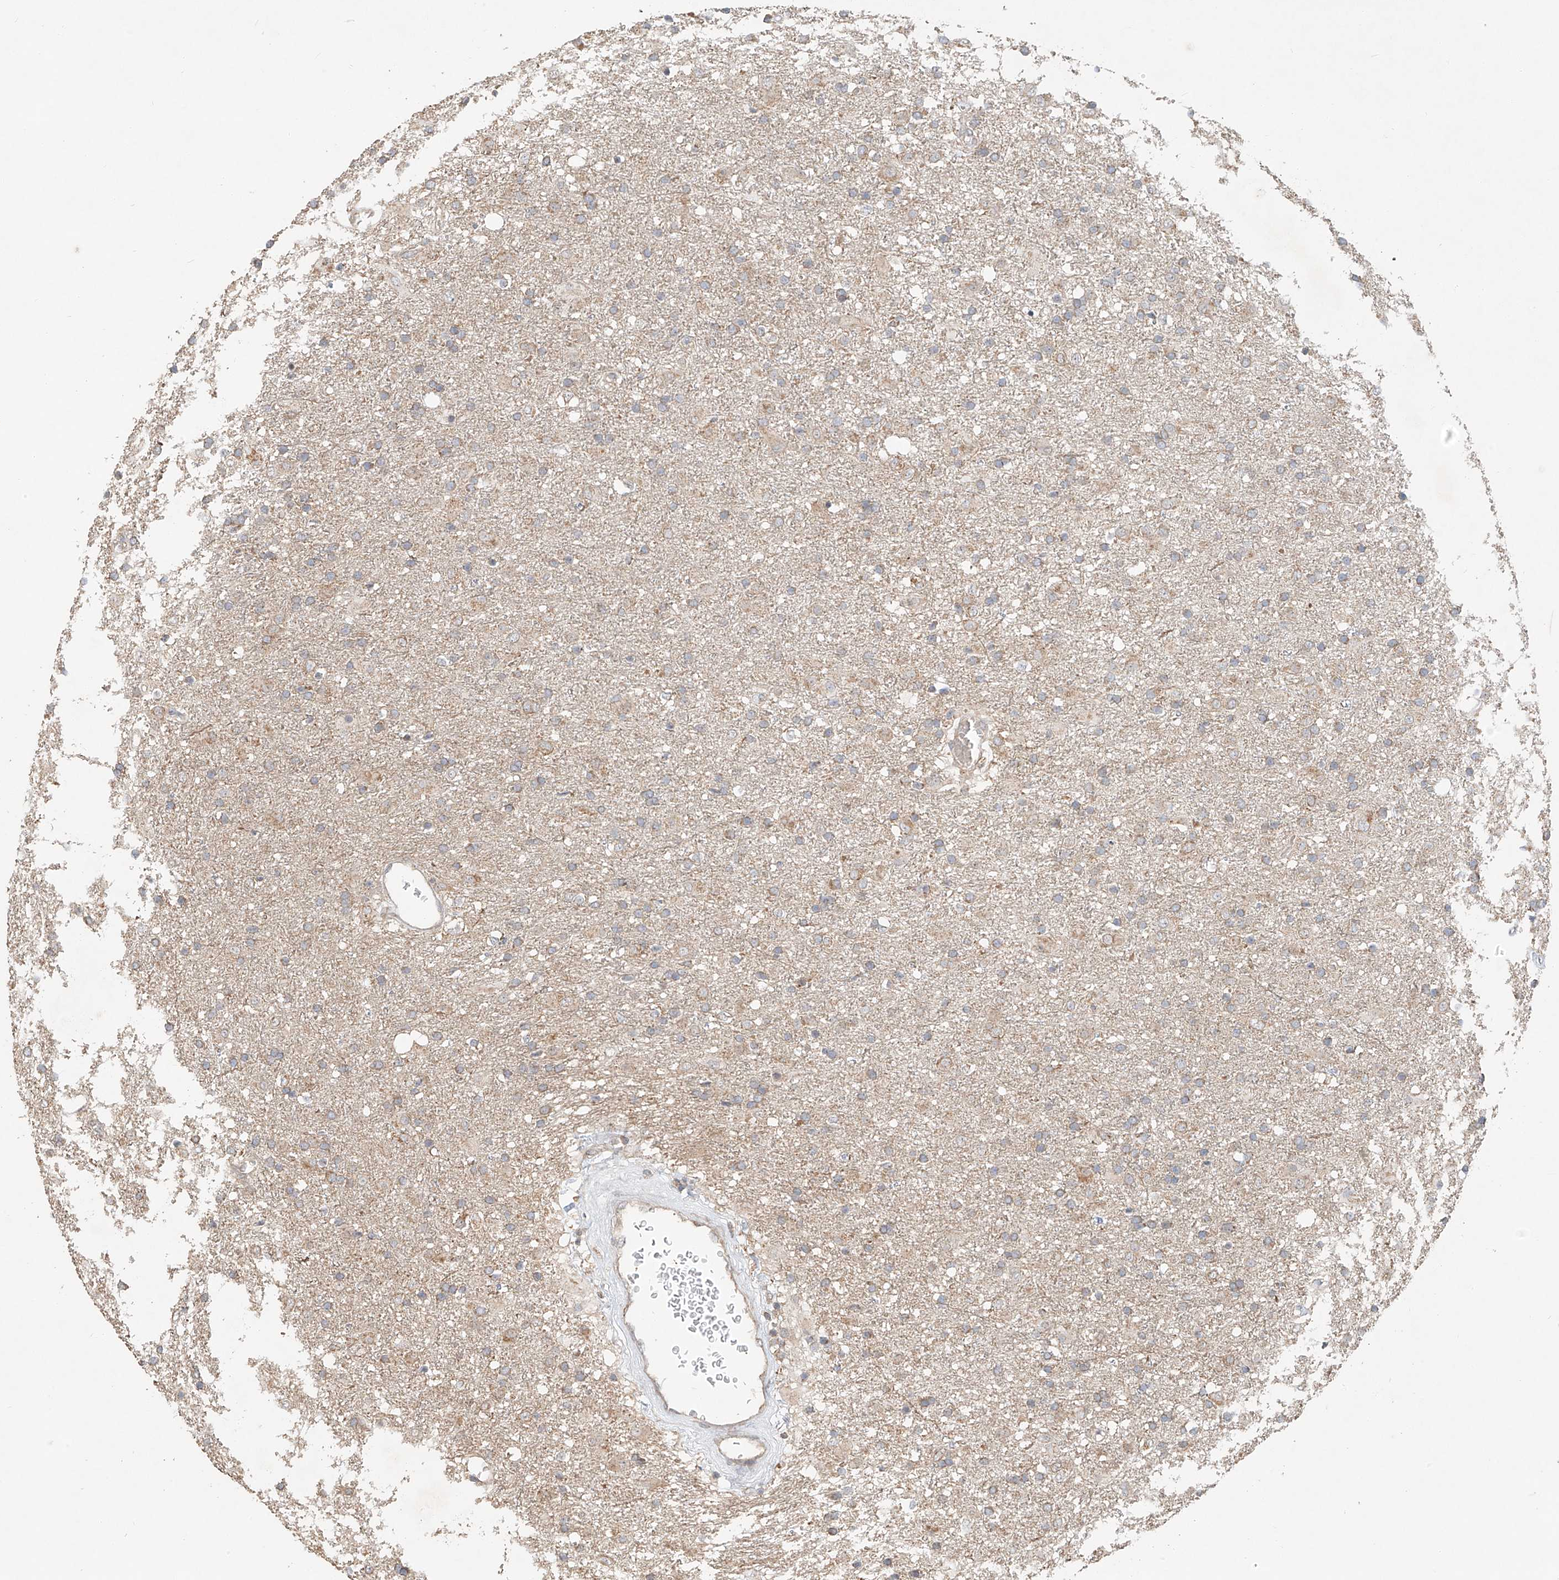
{"staining": {"intensity": "weak", "quantity": "25%-75%", "location": "cytoplasmic/membranous"}, "tissue": "glioma", "cell_type": "Tumor cells", "image_type": "cancer", "snomed": [{"axis": "morphology", "description": "Glioma, malignant, Low grade"}, {"axis": "topography", "description": "Brain"}], "caption": "Brown immunohistochemical staining in human glioma reveals weak cytoplasmic/membranous positivity in approximately 25%-75% of tumor cells.", "gene": "TMEM61", "patient": {"sex": "male", "age": 65}}